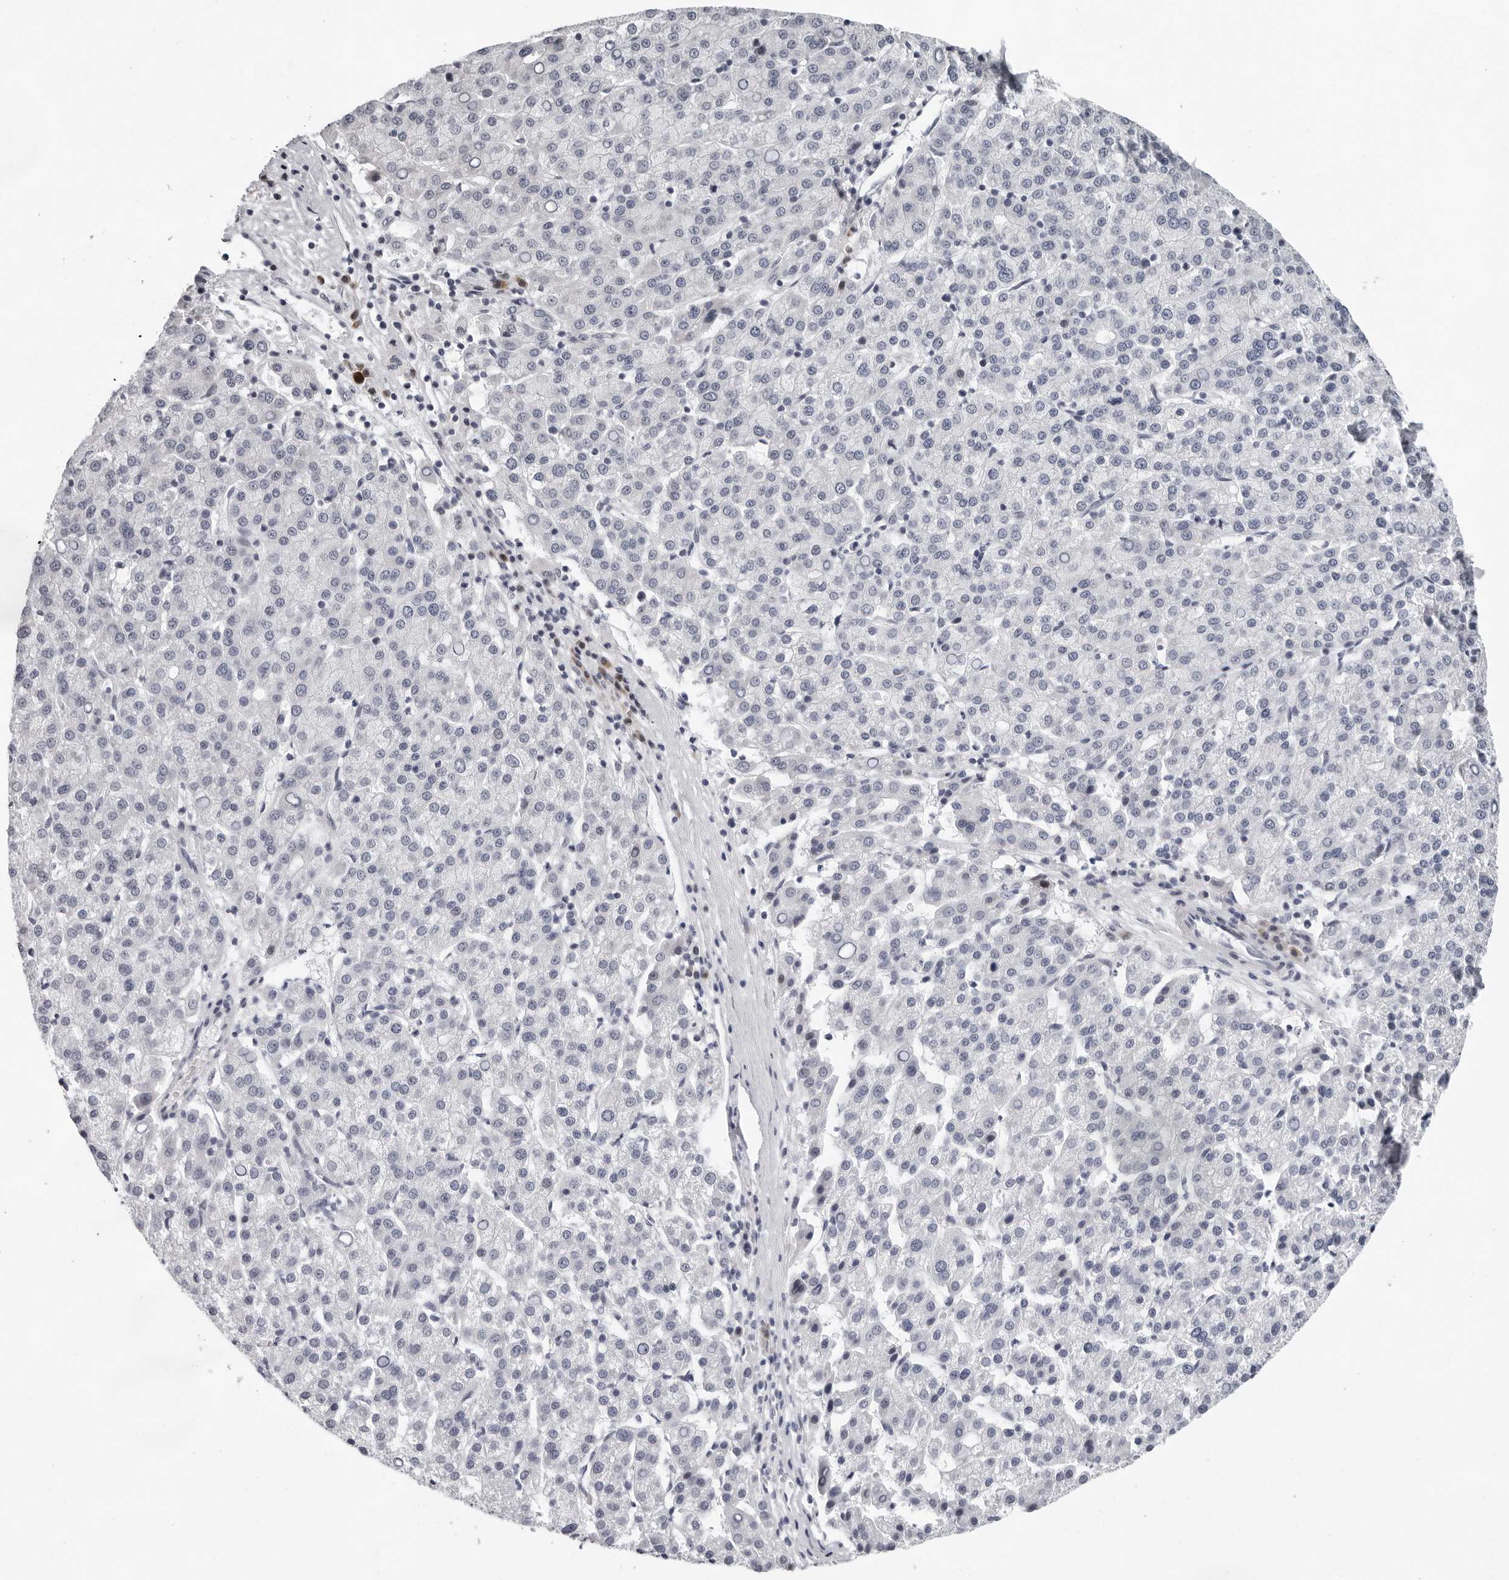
{"staining": {"intensity": "negative", "quantity": "none", "location": "none"}, "tissue": "liver cancer", "cell_type": "Tumor cells", "image_type": "cancer", "snomed": [{"axis": "morphology", "description": "Carcinoma, Hepatocellular, NOS"}, {"axis": "topography", "description": "Liver"}], "caption": "A high-resolution micrograph shows immunohistochemistry staining of liver cancer, which displays no significant staining in tumor cells. The staining was performed using DAB (3,3'-diaminobenzidine) to visualize the protein expression in brown, while the nuclei were stained in blue with hematoxylin (Magnification: 20x).", "gene": "PIP4K2C", "patient": {"sex": "female", "age": 58}}